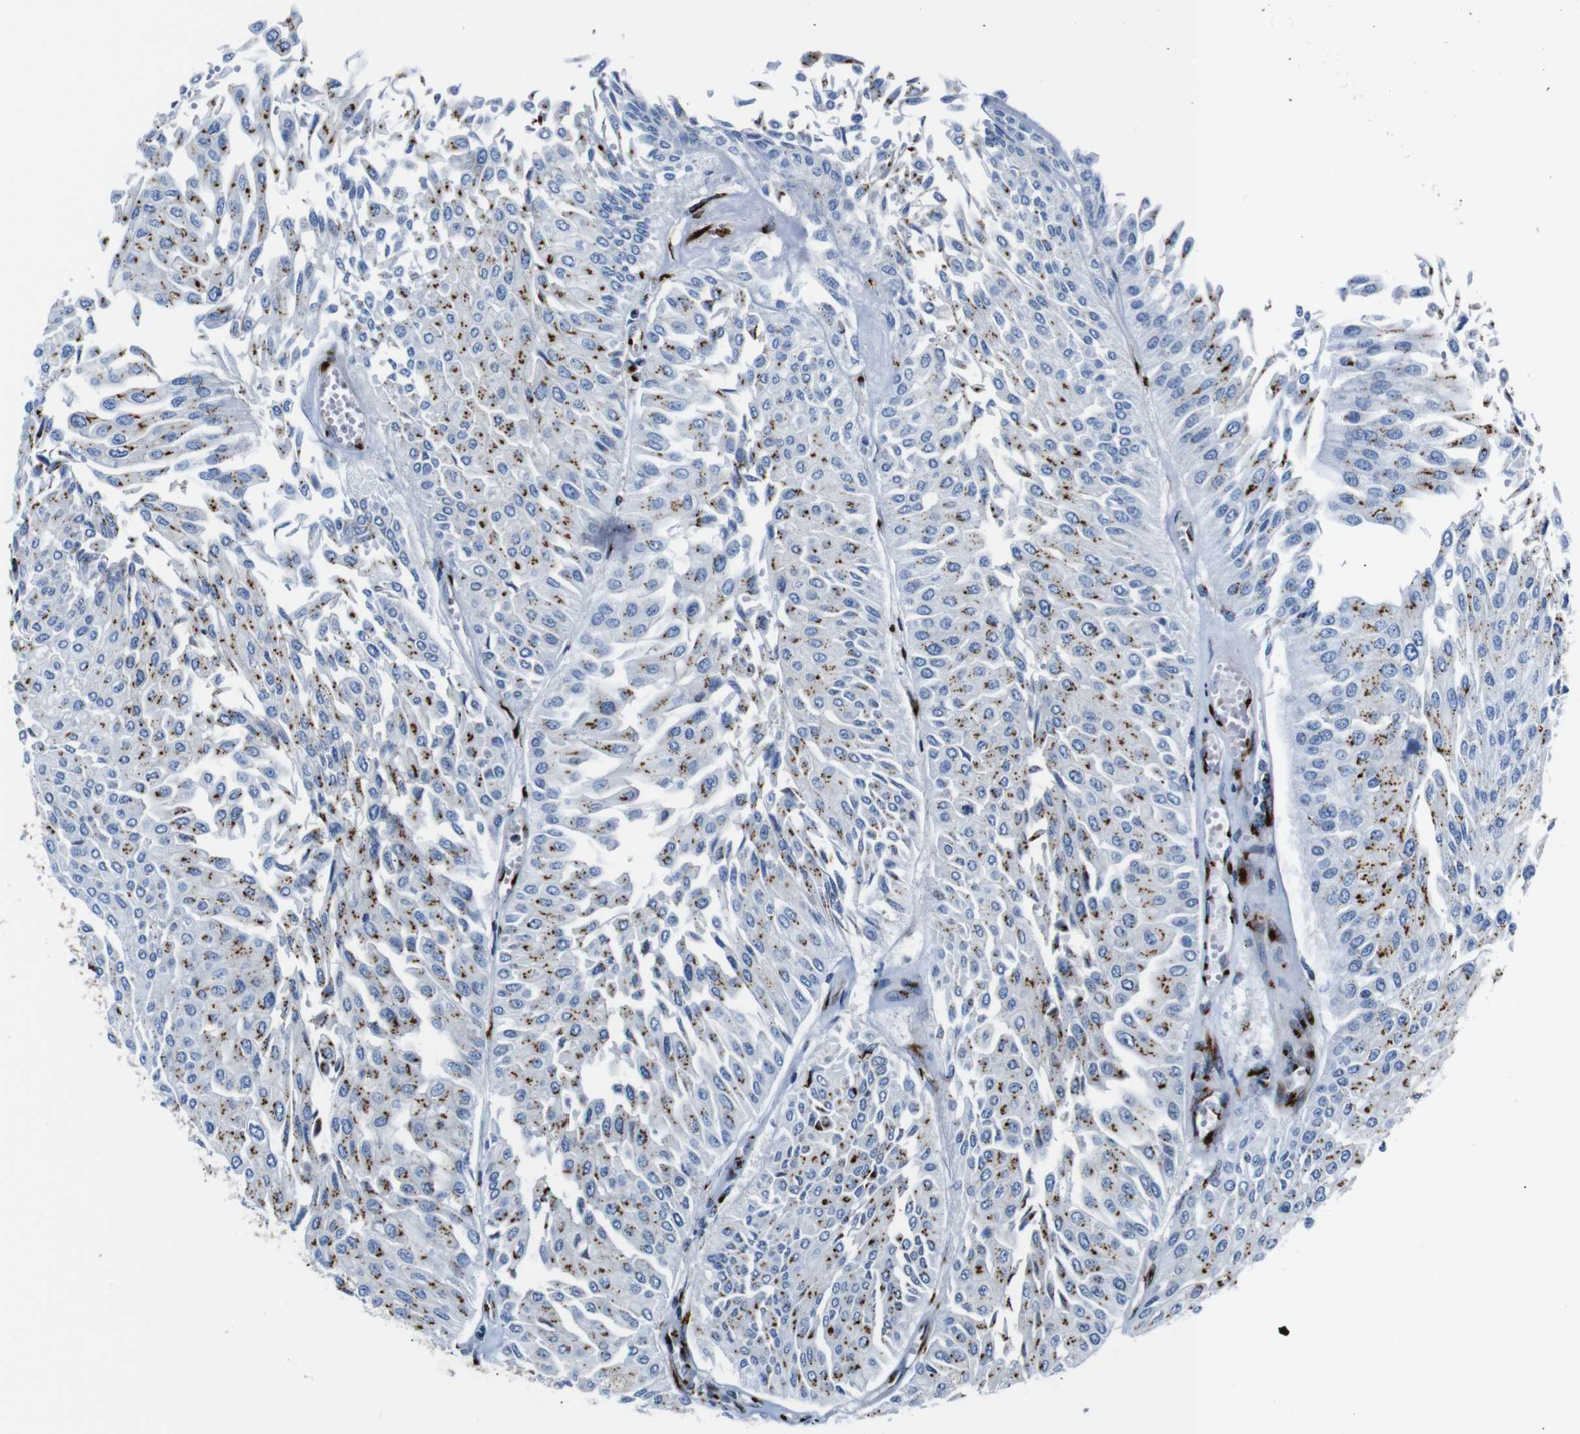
{"staining": {"intensity": "moderate", "quantity": ">75%", "location": "cytoplasmic/membranous"}, "tissue": "urothelial cancer", "cell_type": "Tumor cells", "image_type": "cancer", "snomed": [{"axis": "morphology", "description": "Urothelial carcinoma, Low grade"}, {"axis": "topography", "description": "Urinary bladder"}], "caption": "Tumor cells reveal moderate cytoplasmic/membranous expression in approximately >75% of cells in urothelial cancer. The staining is performed using DAB brown chromogen to label protein expression. The nuclei are counter-stained blue using hematoxylin.", "gene": "TGOLN2", "patient": {"sex": "male", "age": 67}}